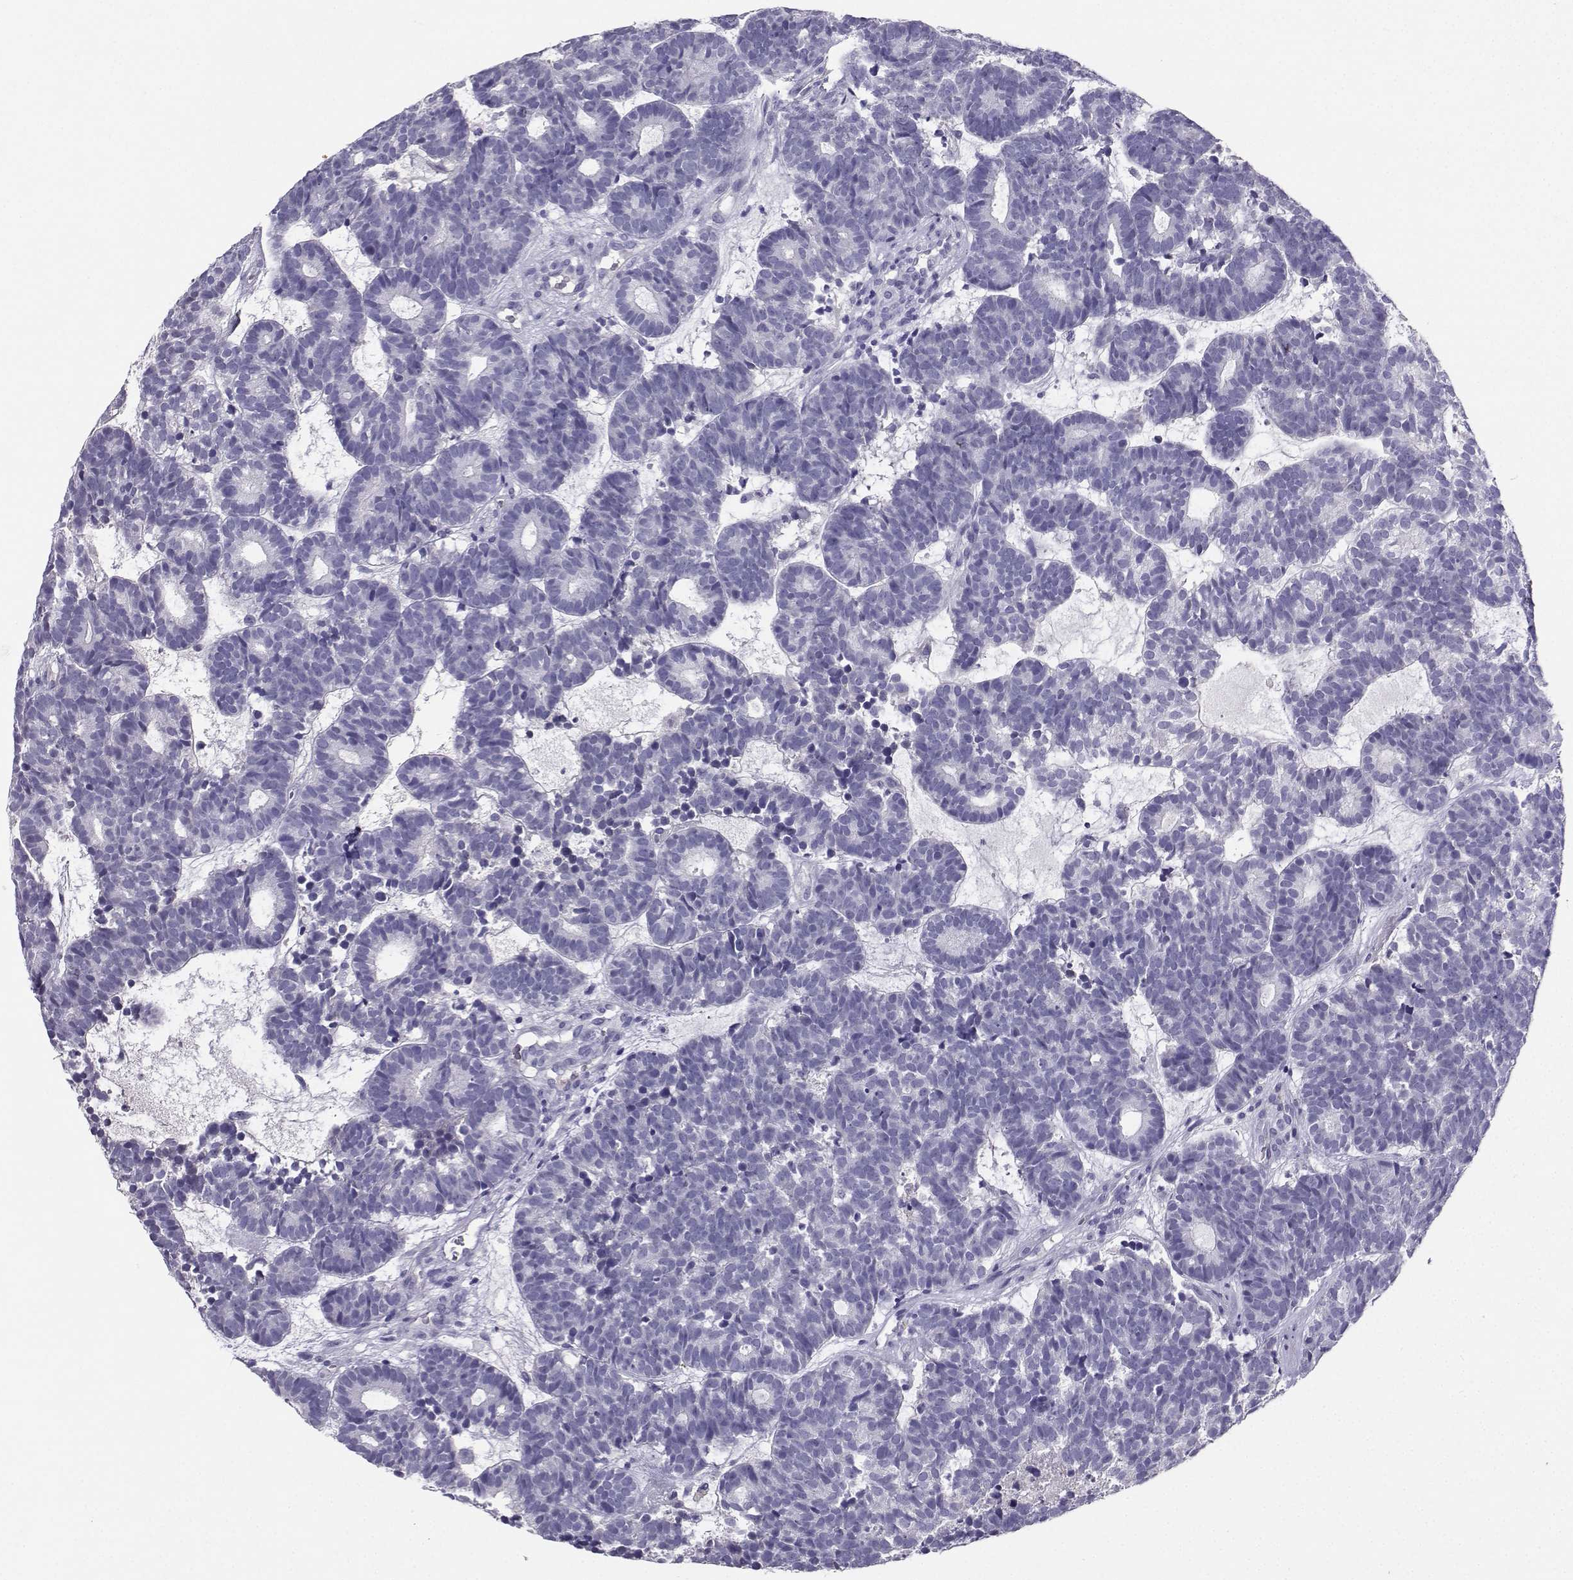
{"staining": {"intensity": "negative", "quantity": "none", "location": "none"}, "tissue": "head and neck cancer", "cell_type": "Tumor cells", "image_type": "cancer", "snomed": [{"axis": "morphology", "description": "Adenocarcinoma, NOS"}, {"axis": "topography", "description": "Head-Neck"}], "caption": "Immunohistochemical staining of human head and neck cancer (adenocarcinoma) demonstrates no significant expression in tumor cells.", "gene": "GRIK4", "patient": {"sex": "female", "age": 81}}